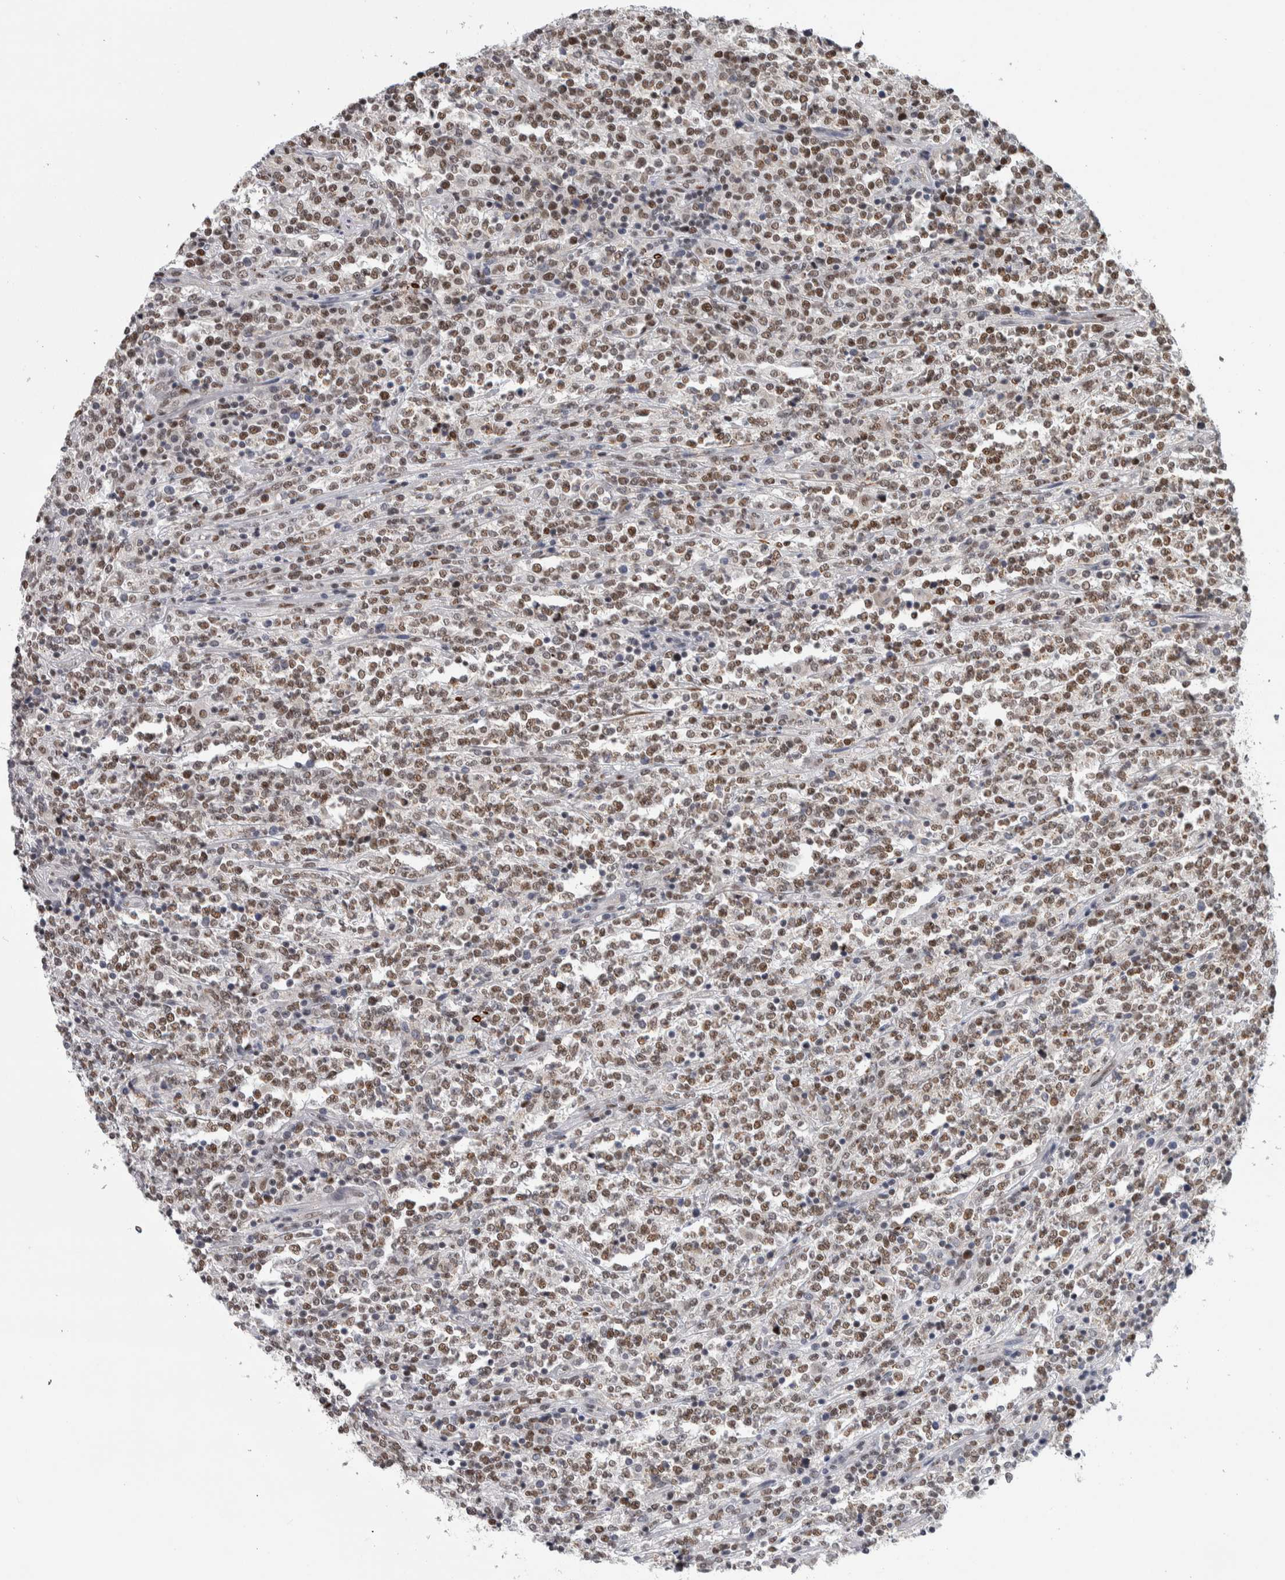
{"staining": {"intensity": "moderate", "quantity": ">75%", "location": "nuclear"}, "tissue": "lymphoma", "cell_type": "Tumor cells", "image_type": "cancer", "snomed": [{"axis": "morphology", "description": "Malignant lymphoma, non-Hodgkin's type, High grade"}, {"axis": "topography", "description": "Soft tissue"}], "caption": "Immunohistochemical staining of lymphoma demonstrates medium levels of moderate nuclear staining in about >75% of tumor cells.", "gene": "HEXIM2", "patient": {"sex": "male", "age": 18}}